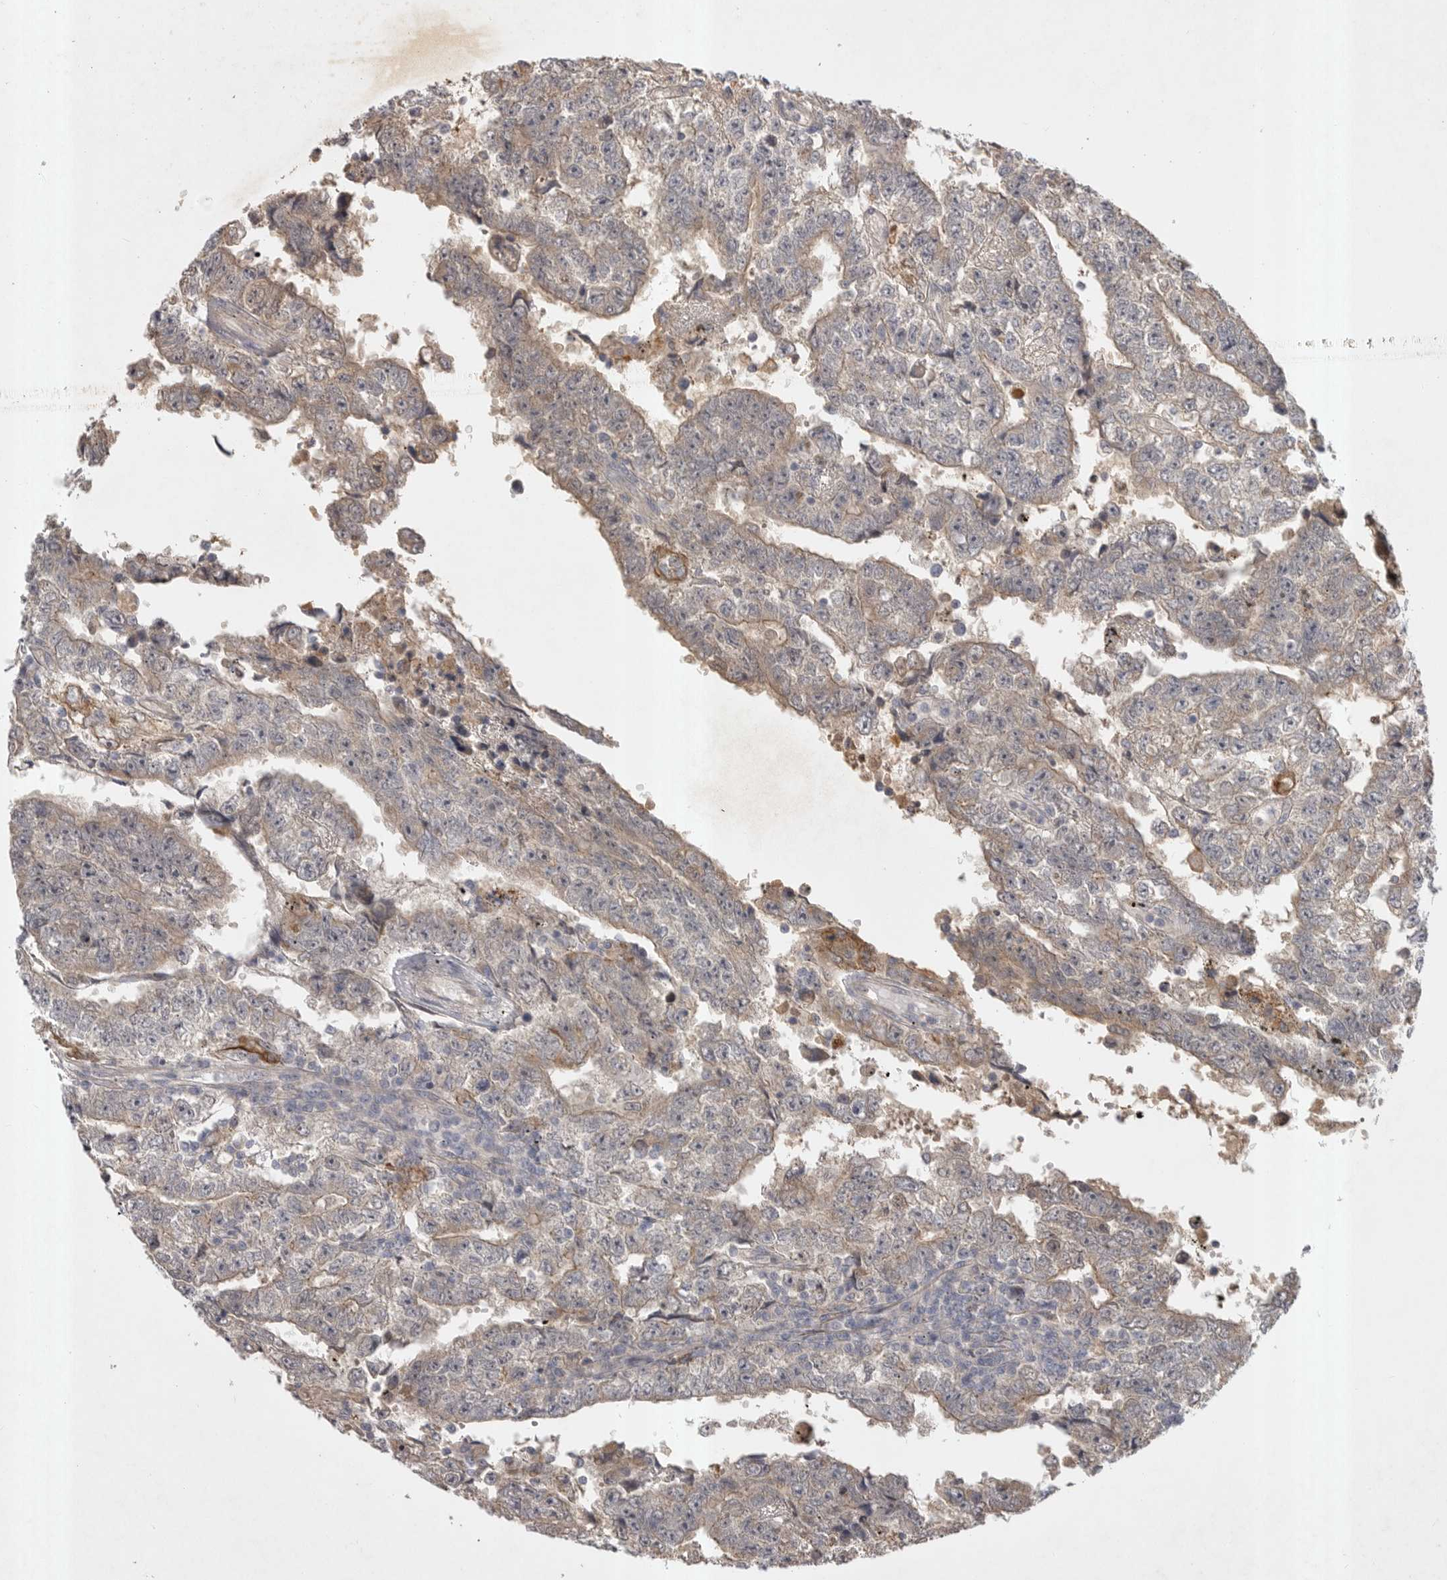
{"staining": {"intensity": "weak", "quantity": "<25%", "location": "cytoplasmic/membranous"}, "tissue": "testis cancer", "cell_type": "Tumor cells", "image_type": "cancer", "snomed": [{"axis": "morphology", "description": "Carcinoma, Embryonal, NOS"}, {"axis": "topography", "description": "Testis"}], "caption": "Protein analysis of testis cancer (embryonal carcinoma) reveals no significant positivity in tumor cells.", "gene": "DHDDS", "patient": {"sex": "male", "age": 25}}